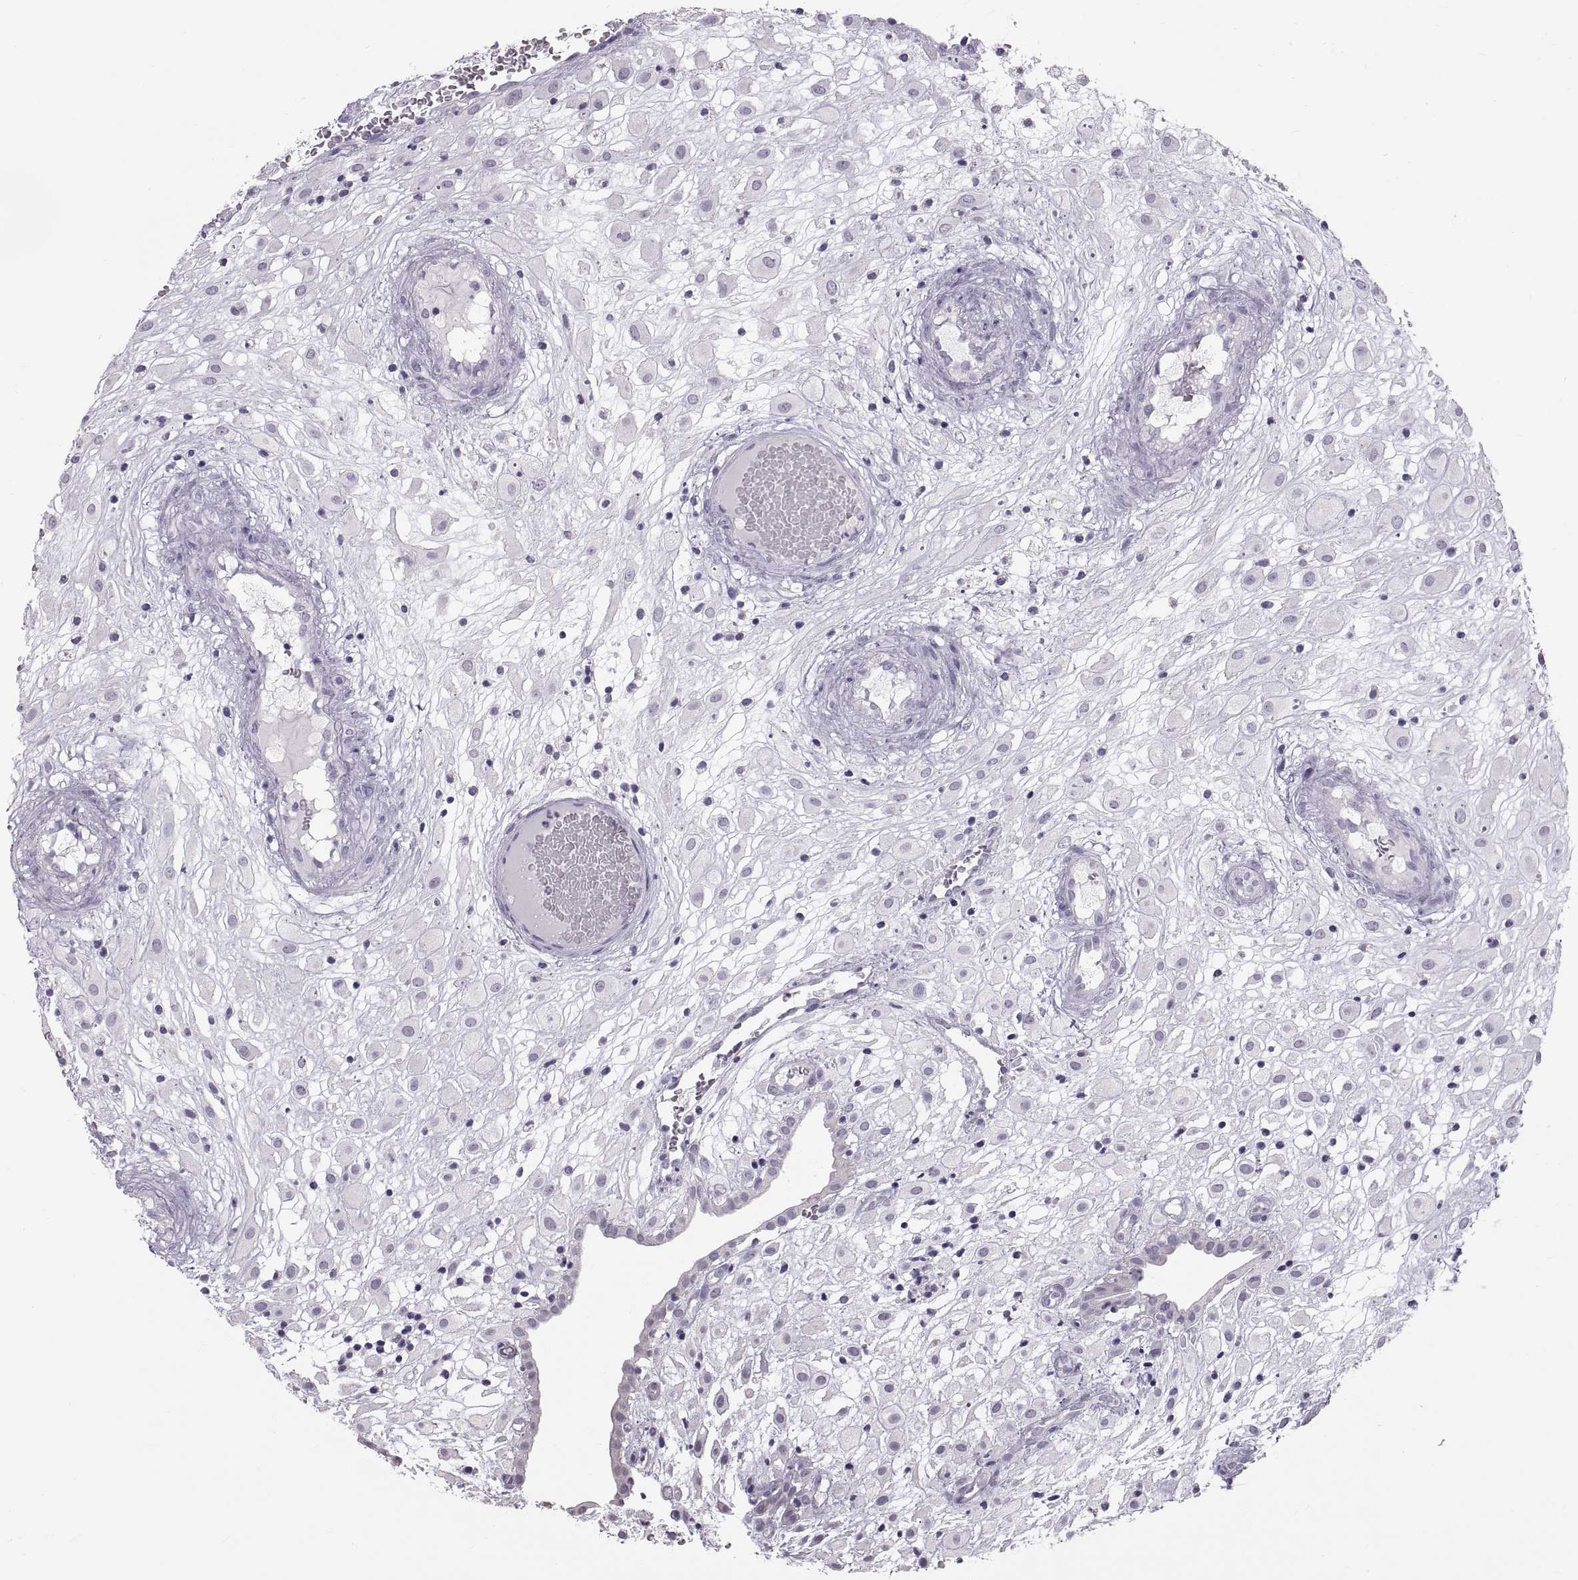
{"staining": {"intensity": "negative", "quantity": "none", "location": "none"}, "tissue": "placenta", "cell_type": "Decidual cells", "image_type": "normal", "snomed": [{"axis": "morphology", "description": "Normal tissue, NOS"}, {"axis": "topography", "description": "Placenta"}], "caption": "Benign placenta was stained to show a protein in brown. There is no significant staining in decidual cells. (Immunohistochemistry (ihc), brightfield microscopy, high magnification).", "gene": "WBP2NL", "patient": {"sex": "female", "age": 24}}